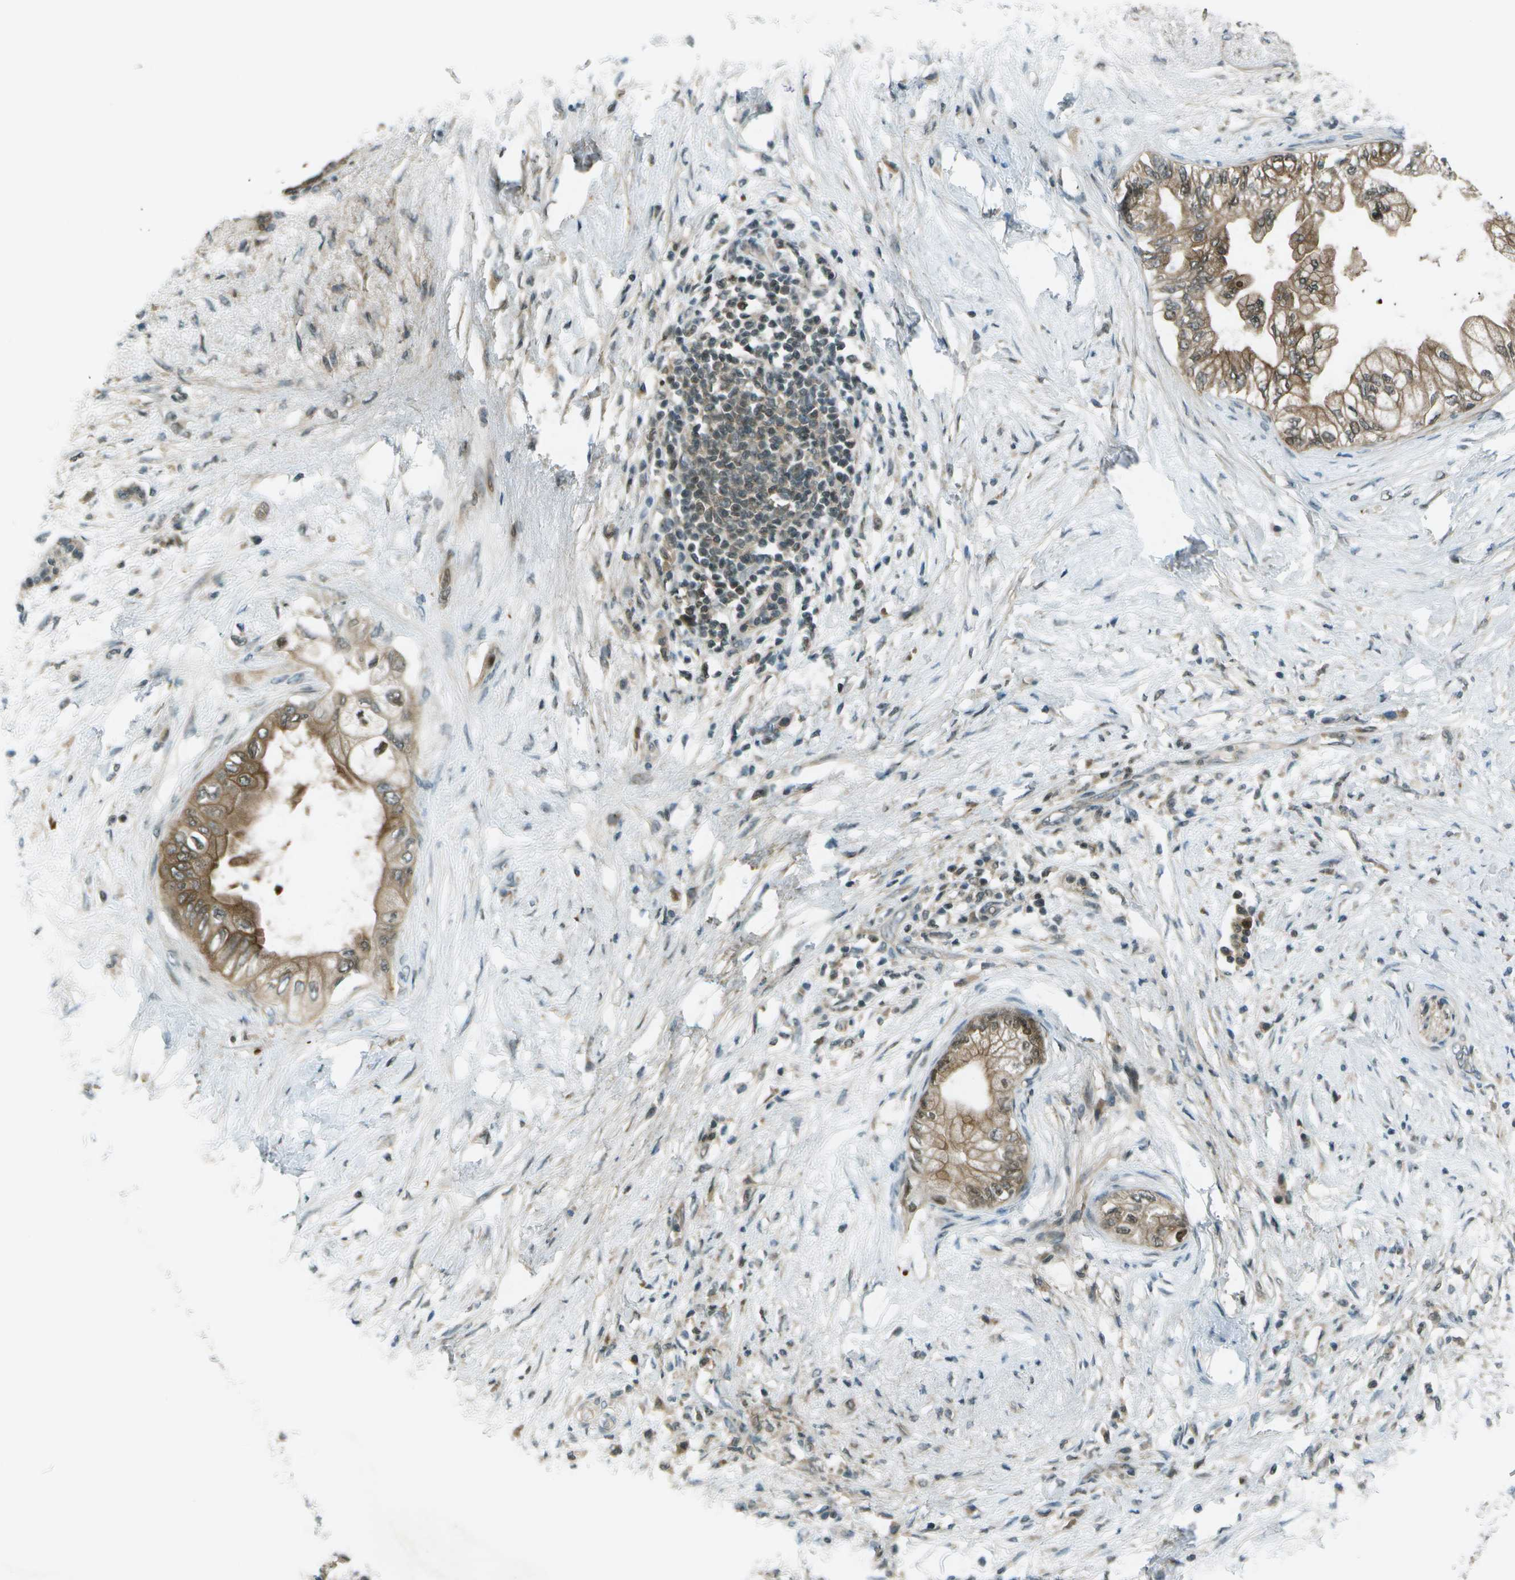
{"staining": {"intensity": "moderate", "quantity": ">75%", "location": "cytoplasmic/membranous"}, "tissue": "pancreatic cancer", "cell_type": "Tumor cells", "image_type": "cancer", "snomed": [{"axis": "morphology", "description": "Normal tissue, NOS"}, {"axis": "morphology", "description": "Adenocarcinoma, NOS"}, {"axis": "topography", "description": "Pancreas"}, {"axis": "topography", "description": "Duodenum"}], "caption": "Protein expression by immunohistochemistry (IHC) reveals moderate cytoplasmic/membranous staining in approximately >75% of tumor cells in pancreatic cancer (adenocarcinoma). The staining is performed using DAB (3,3'-diaminobenzidine) brown chromogen to label protein expression. The nuclei are counter-stained blue using hematoxylin.", "gene": "TMEM19", "patient": {"sex": "female", "age": 60}}